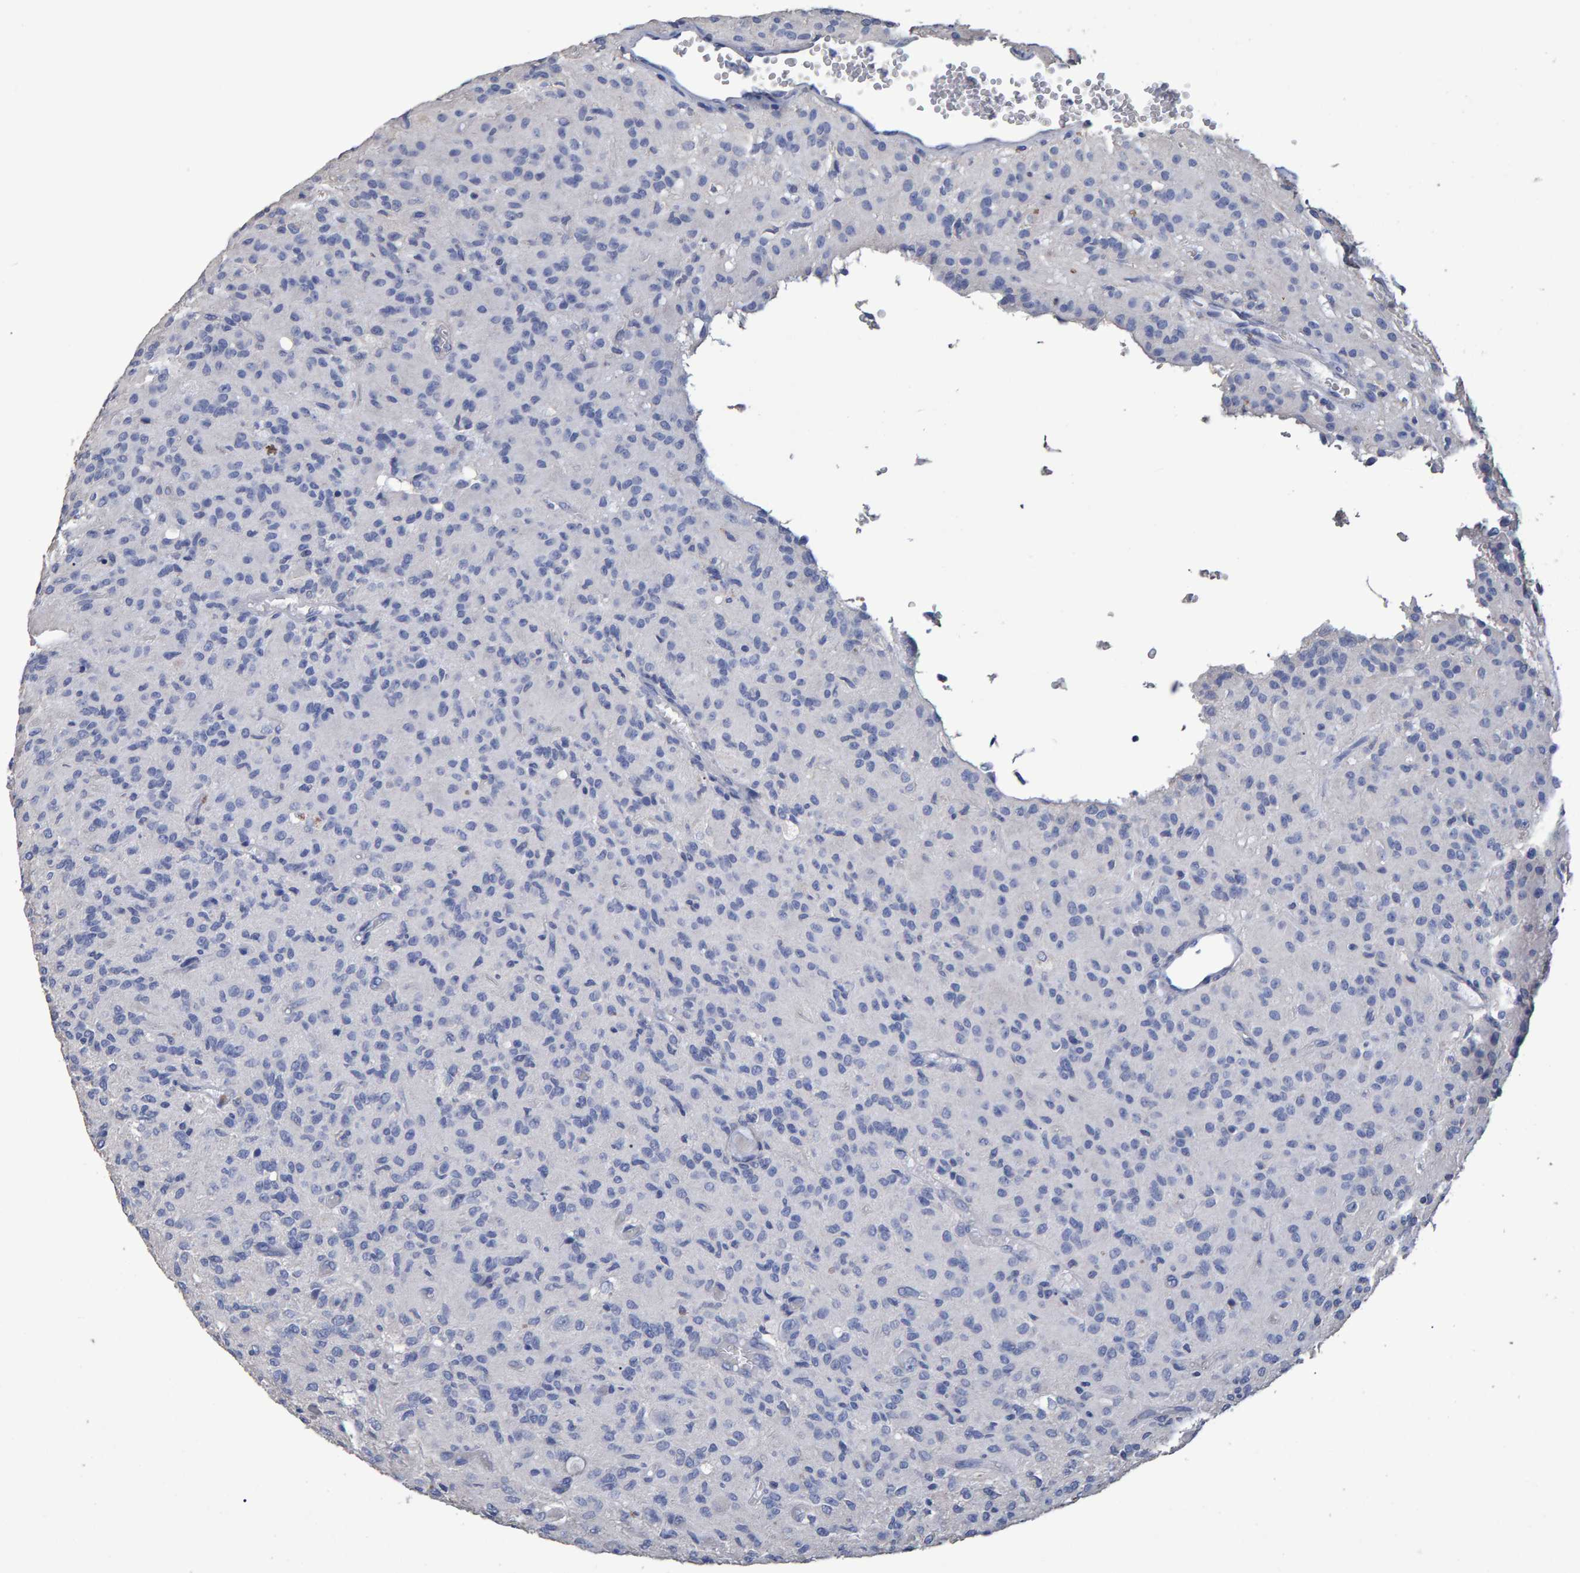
{"staining": {"intensity": "negative", "quantity": "none", "location": "none"}, "tissue": "glioma", "cell_type": "Tumor cells", "image_type": "cancer", "snomed": [{"axis": "morphology", "description": "Glioma, malignant, High grade"}, {"axis": "topography", "description": "Brain"}], "caption": "This is a image of immunohistochemistry staining of malignant glioma (high-grade), which shows no staining in tumor cells.", "gene": "HEMGN", "patient": {"sex": "female", "age": 59}}